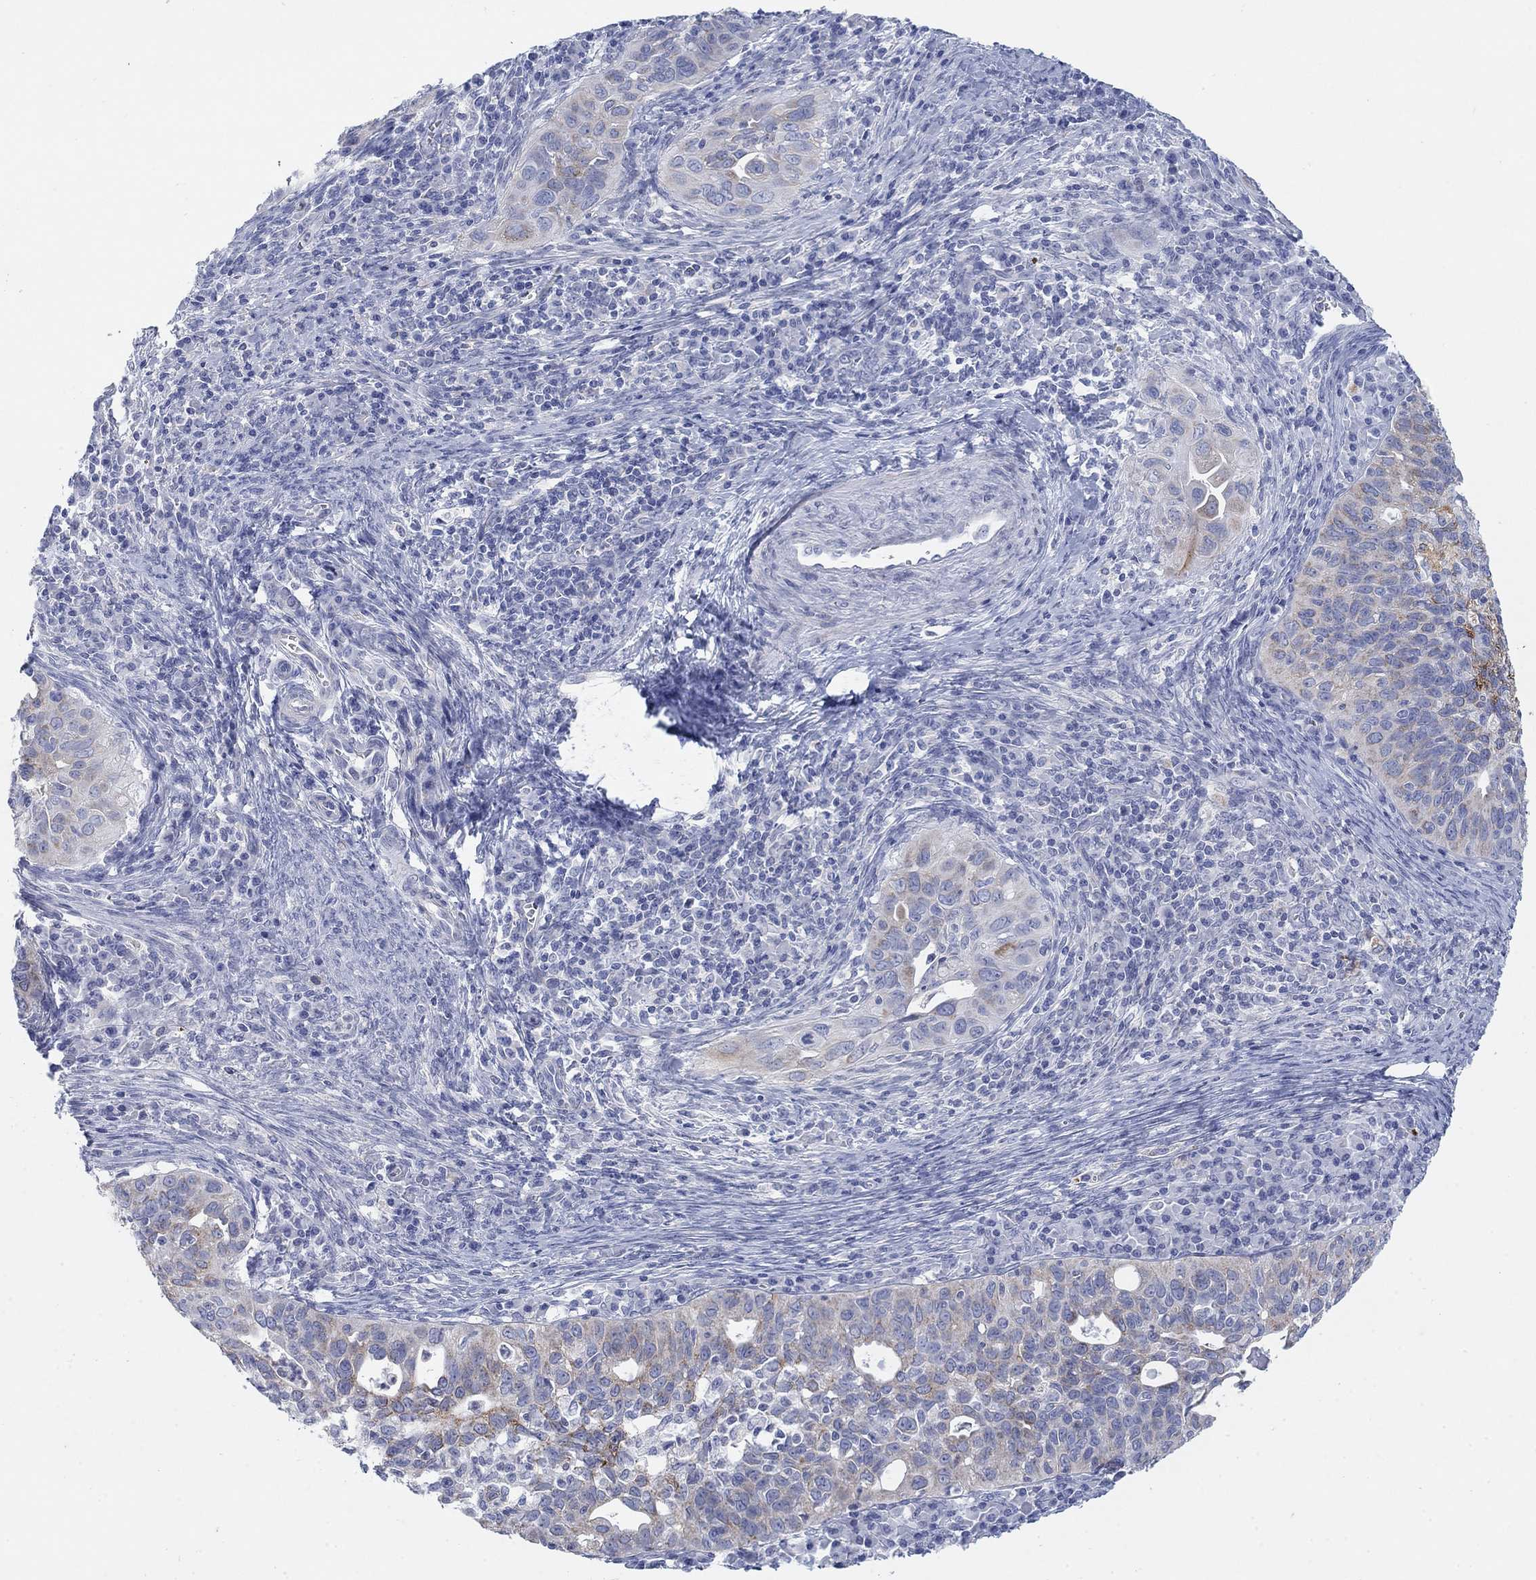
{"staining": {"intensity": "moderate", "quantity": "25%-75%", "location": "cytoplasmic/membranous"}, "tissue": "cervical cancer", "cell_type": "Tumor cells", "image_type": "cancer", "snomed": [{"axis": "morphology", "description": "Squamous cell carcinoma, NOS"}, {"axis": "topography", "description": "Cervix"}], "caption": "Immunohistochemical staining of human cervical cancer (squamous cell carcinoma) reveals moderate cytoplasmic/membranous protein staining in approximately 25%-75% of tumor cells.", "gene": "SCCPDH", "patient": {"sex": "female", "age": 26}}